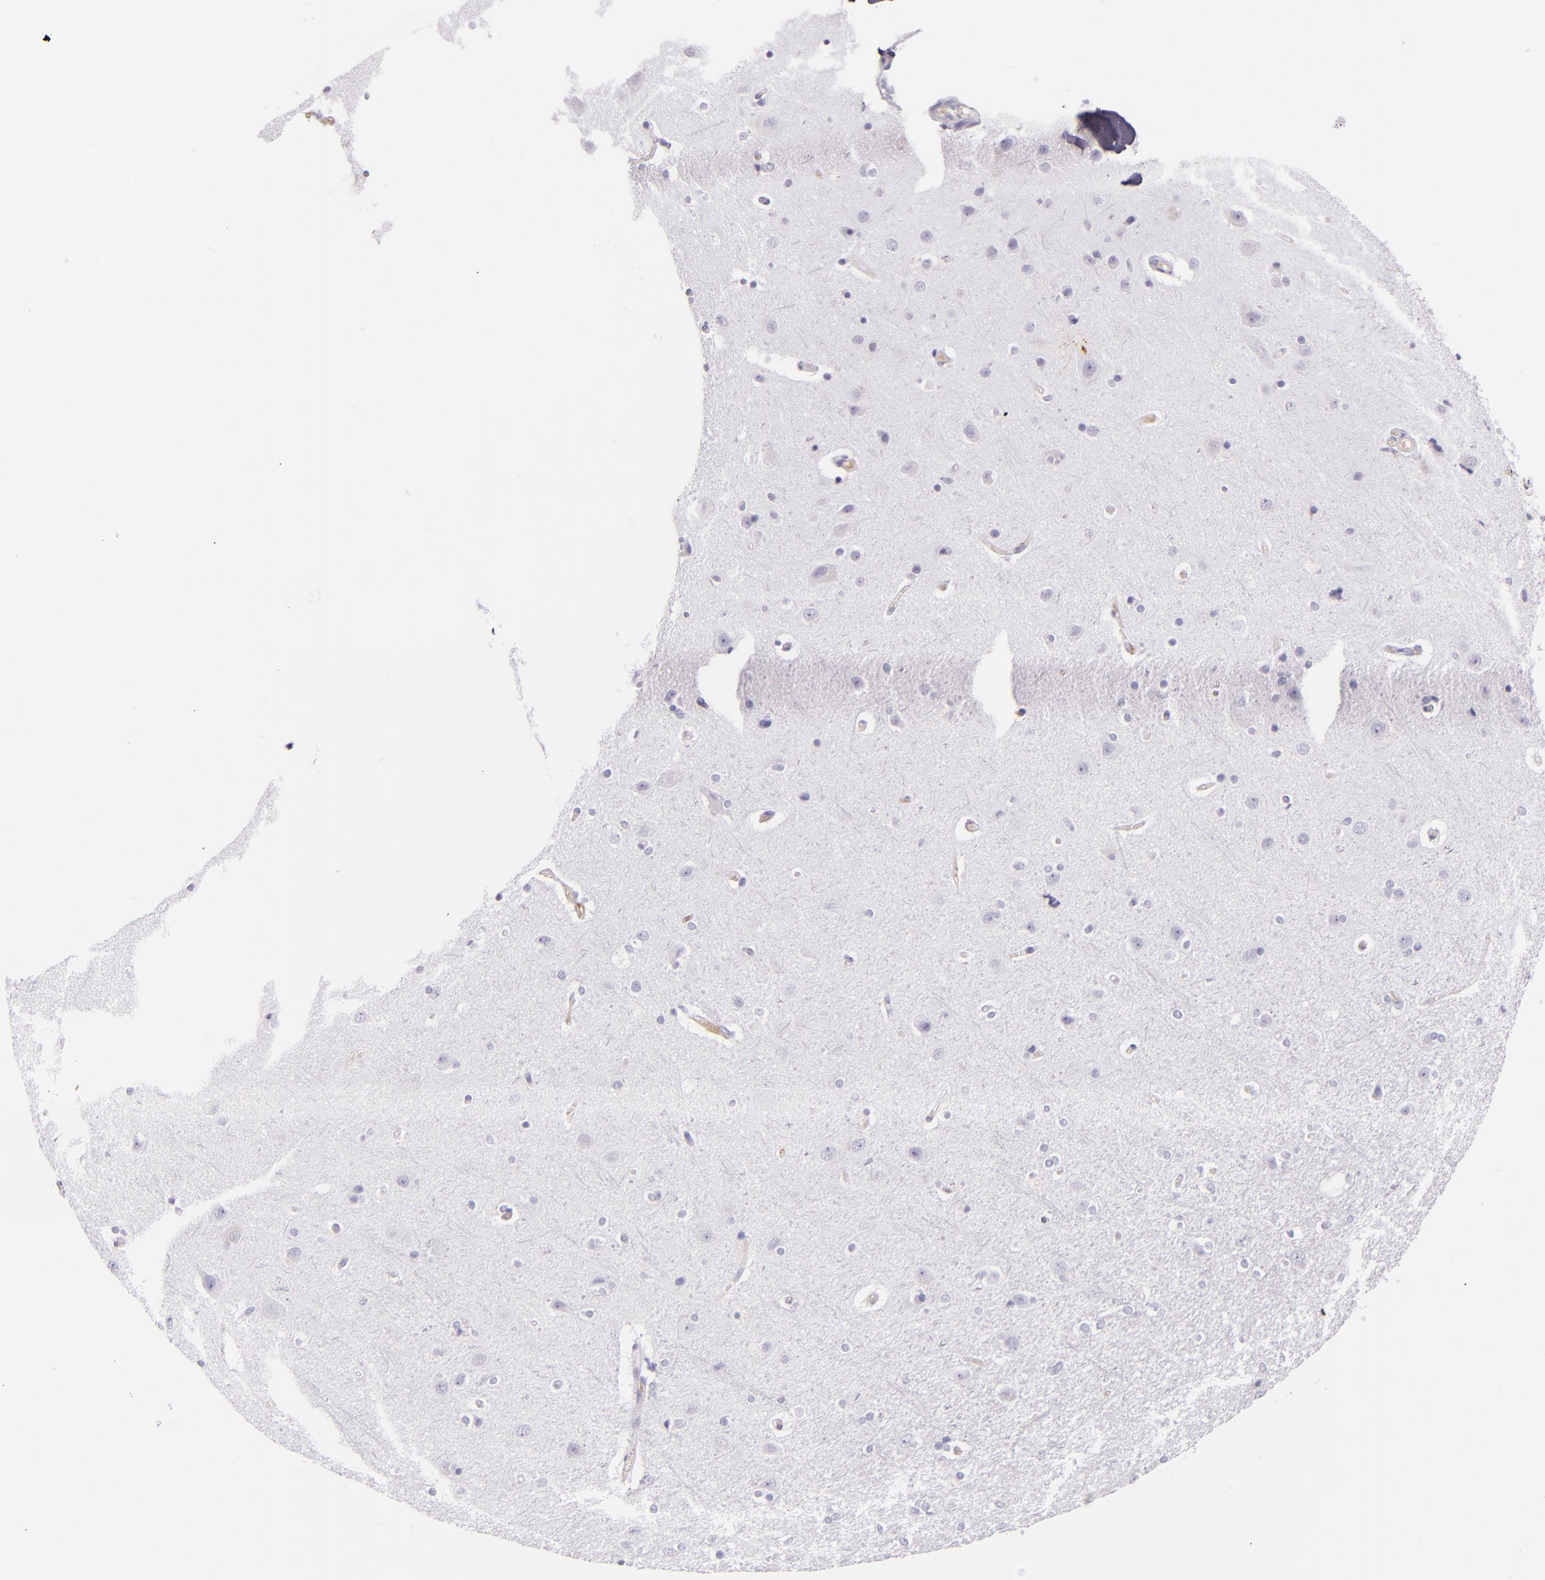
{"staining": {"intensity": "weak", "quantity": "<25%", "location": "cytoplasmic/membranous"}, "tissue": "cerebral cortex", "cell_type": "Endothelial cells", "image_type": "normal", "snomed": [{"axis": "morphology", "description": "Normal tissue, NOS"}, {"axis": "topography", "description": "Cerebral cortex"}], "caption": "Immunohistochemical staining of benign human cerebral cortex exhibits no significant staining in endothelial cells.", "gene": "ICAM1", "patient": {"sex": "female", "age": 54}}